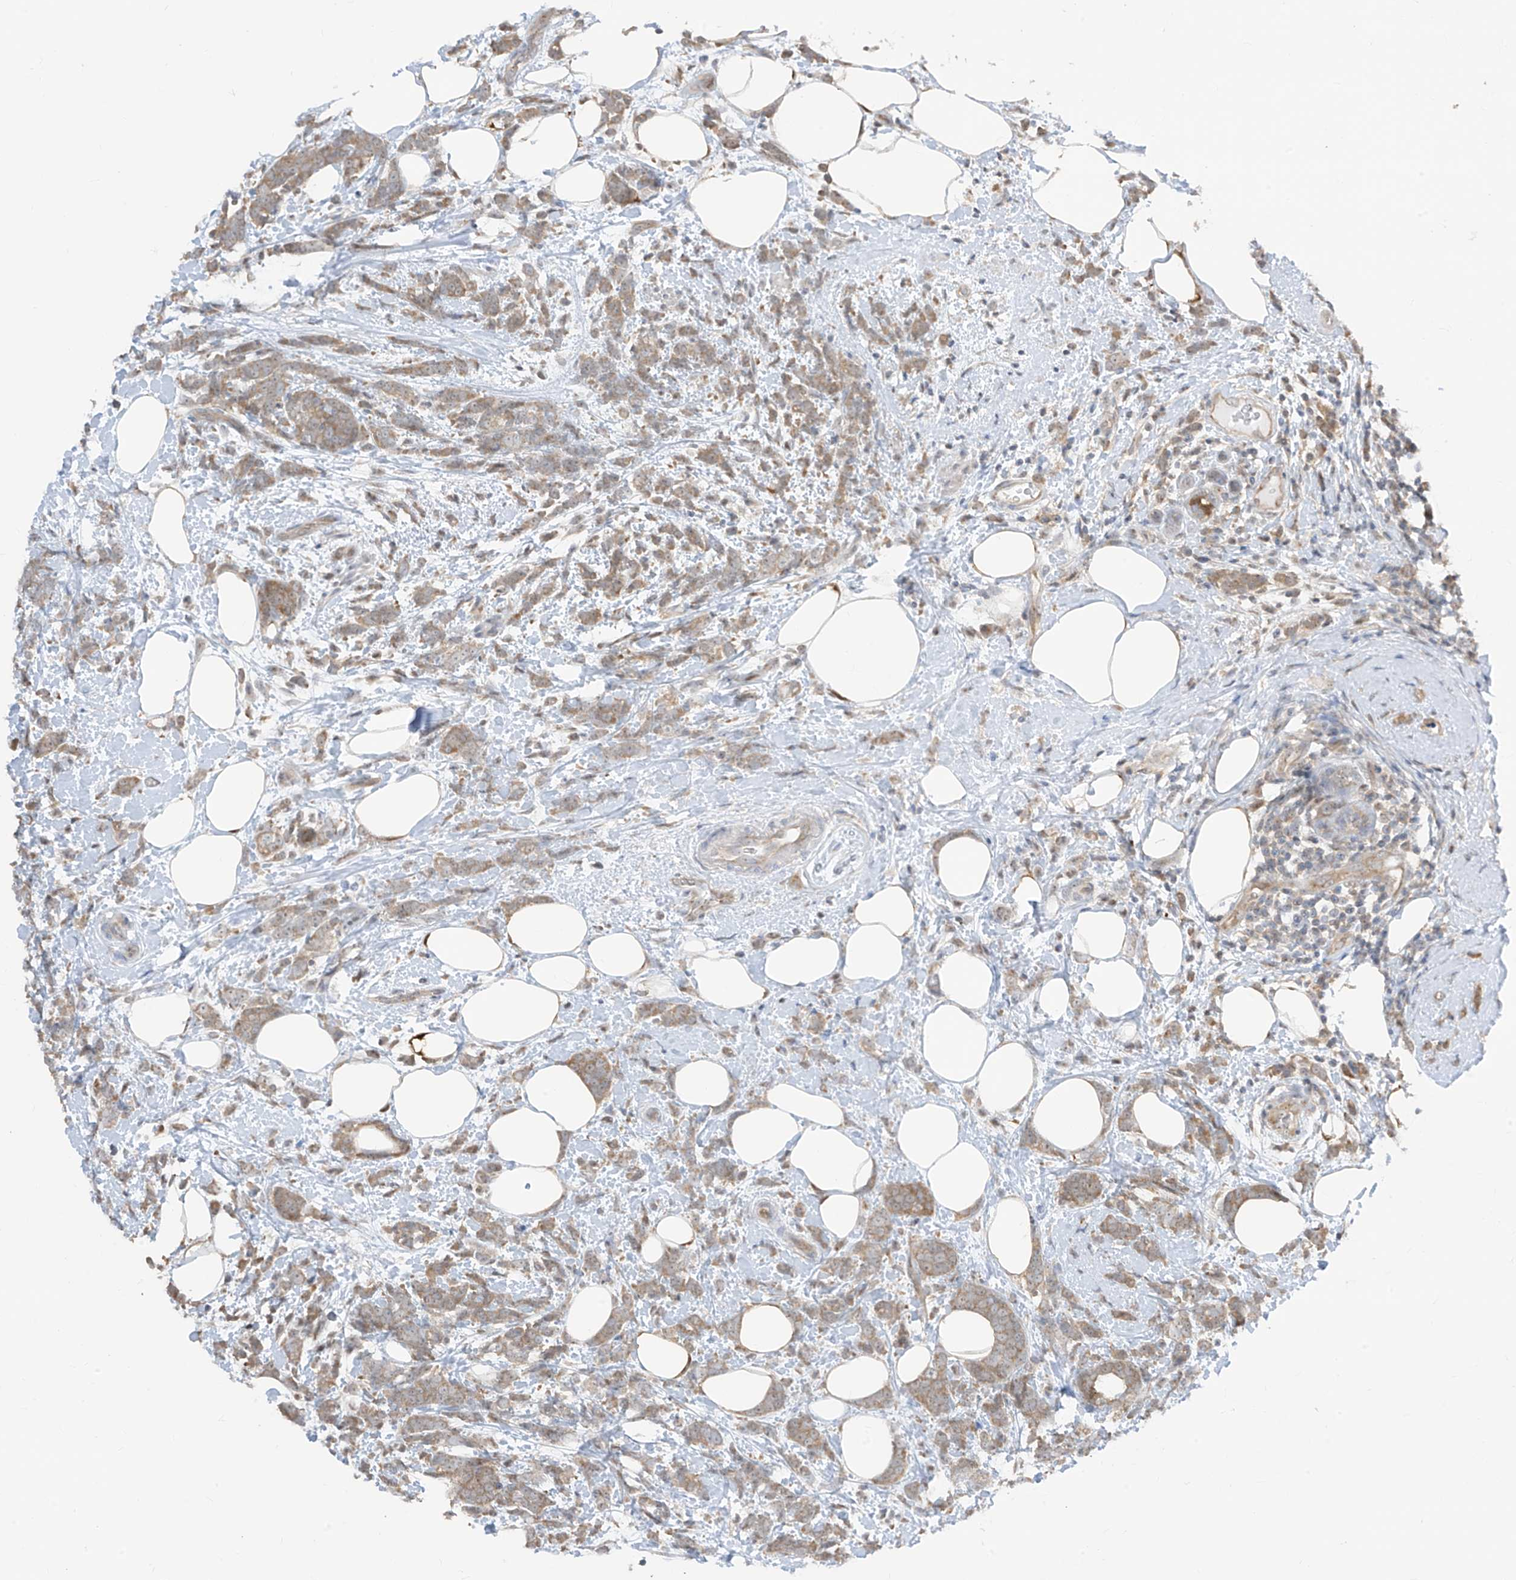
{"staining": {"intensity": "weak", "quantity": ">75%", "location": "cytoplasmic/membranous"}, "tissue": "breast cancer", "cell_type": "Tumor cells", "image_type": "cancer", "snomed": [{"axis": "morphology", "description": "Lobular carcinoma"}, {"axis": "topography", "description": "Breast"}], "caption": "Protein positivity by immunohistochemistry exhibits weak cytoplasmic/membranous positivity in approximately >75% of tumor cells in breast cancer (lobular carcinoma). Nuclei are stained in blue.", "gene": "TTC38", "patient": {"sex": "female", "age": 58}}